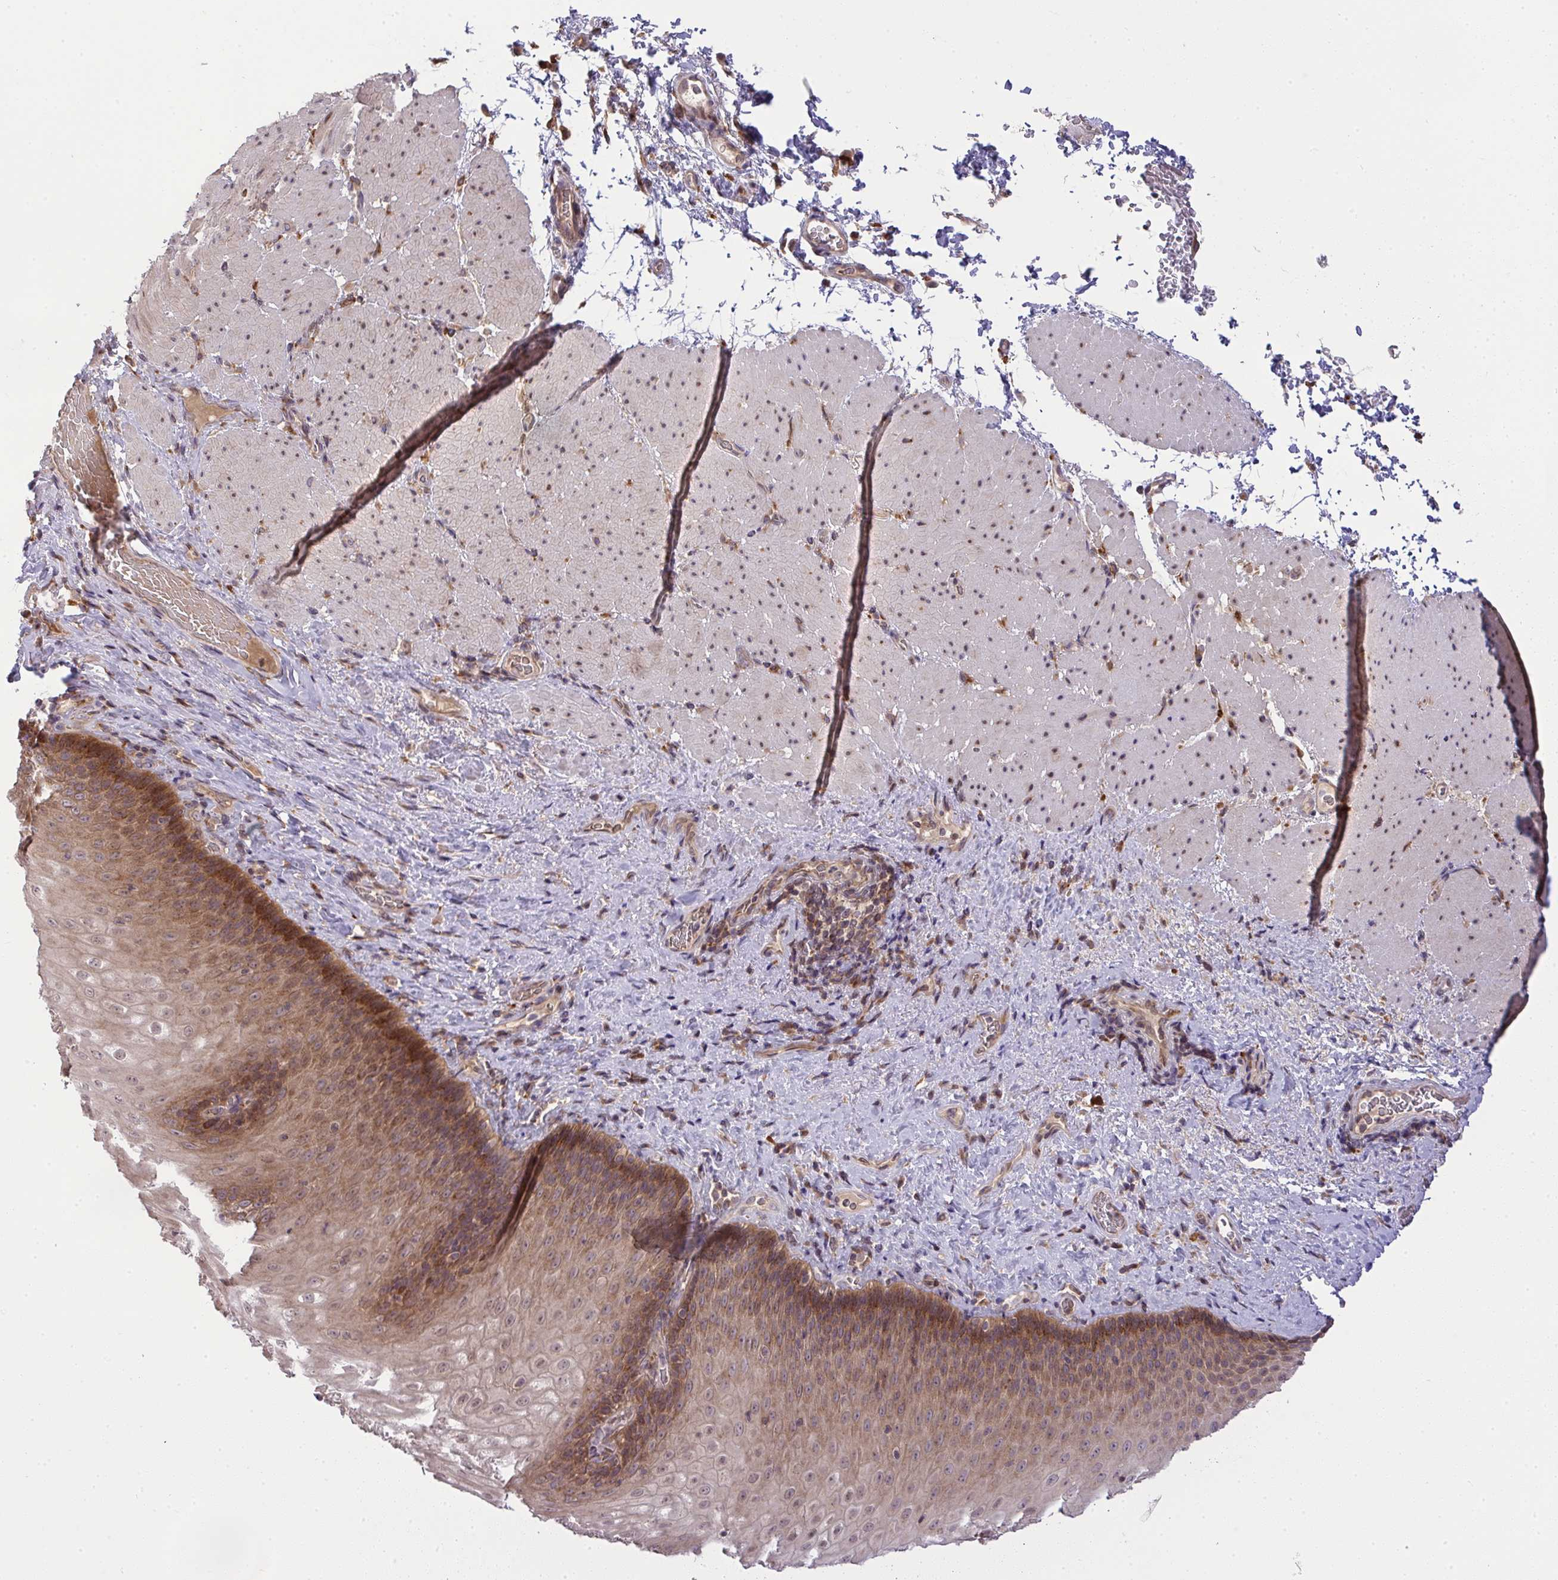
{"staining": {"intensity": "moderate", "quantity": ">75%", "location": "cytoplasmic/membranous,nuclear"}, "tissue": "esophagus", "cell_type": "Squamous epithelial cells", "image_type": "normal", "snomed": [{"axis": "morphology", "description": "Normal tissue, NOS"}, {"axis": "topography", "description": "Esophagus"}], "caption": "This is an image of IHC staining of unremarkable esophagus, which shows moderate expression in the cytoplasmic/membranous,nuclear of squamous epithelial cells.", "gene": "SLC9A6", "patient": {"sex": "male", "age": 62}}